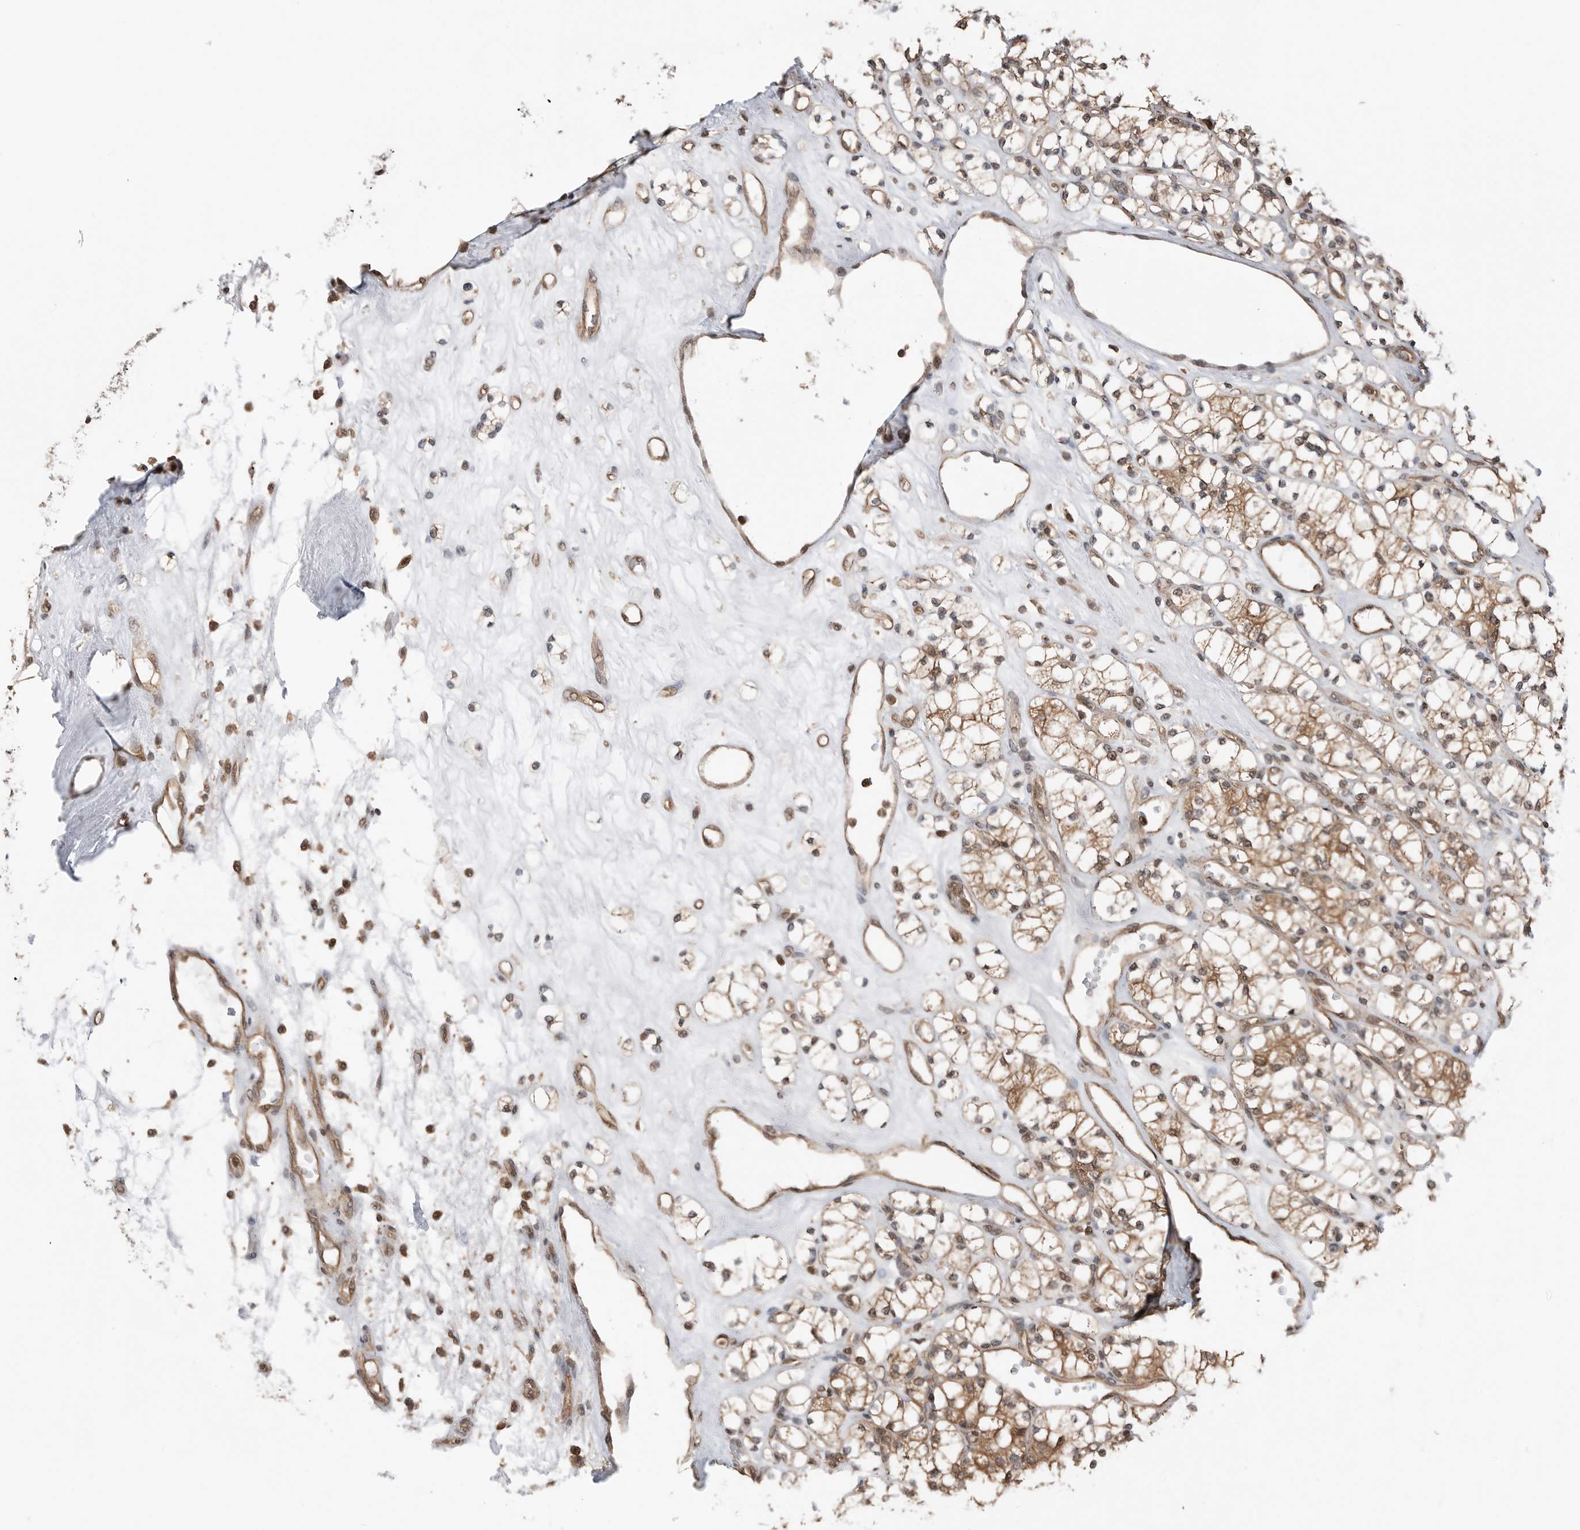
{"staining": {"intensity": "moderate", "quantity": "25%-75%", "location": "cytoplasmic/membranous"}, "tissue": "renal cancer", "cell_type": "Tumor cells", "image_type": "cancer", "snomed": [{"axis": "morphology", "description": "Adenocarcinoma, NOS"}, {"axis": "topography", "description": "Kidney"}], "caption": "An immunohistochemistry (IHC) image of neoplastic tissue is shown. Protein staining in brown labels moderate cytoplasmic/membranous positivity in renal cancer within tumor cells. Nuclei are stained in blue.", "gene": "PEAK1", "patient": {"sex": "male", "age": 77}}